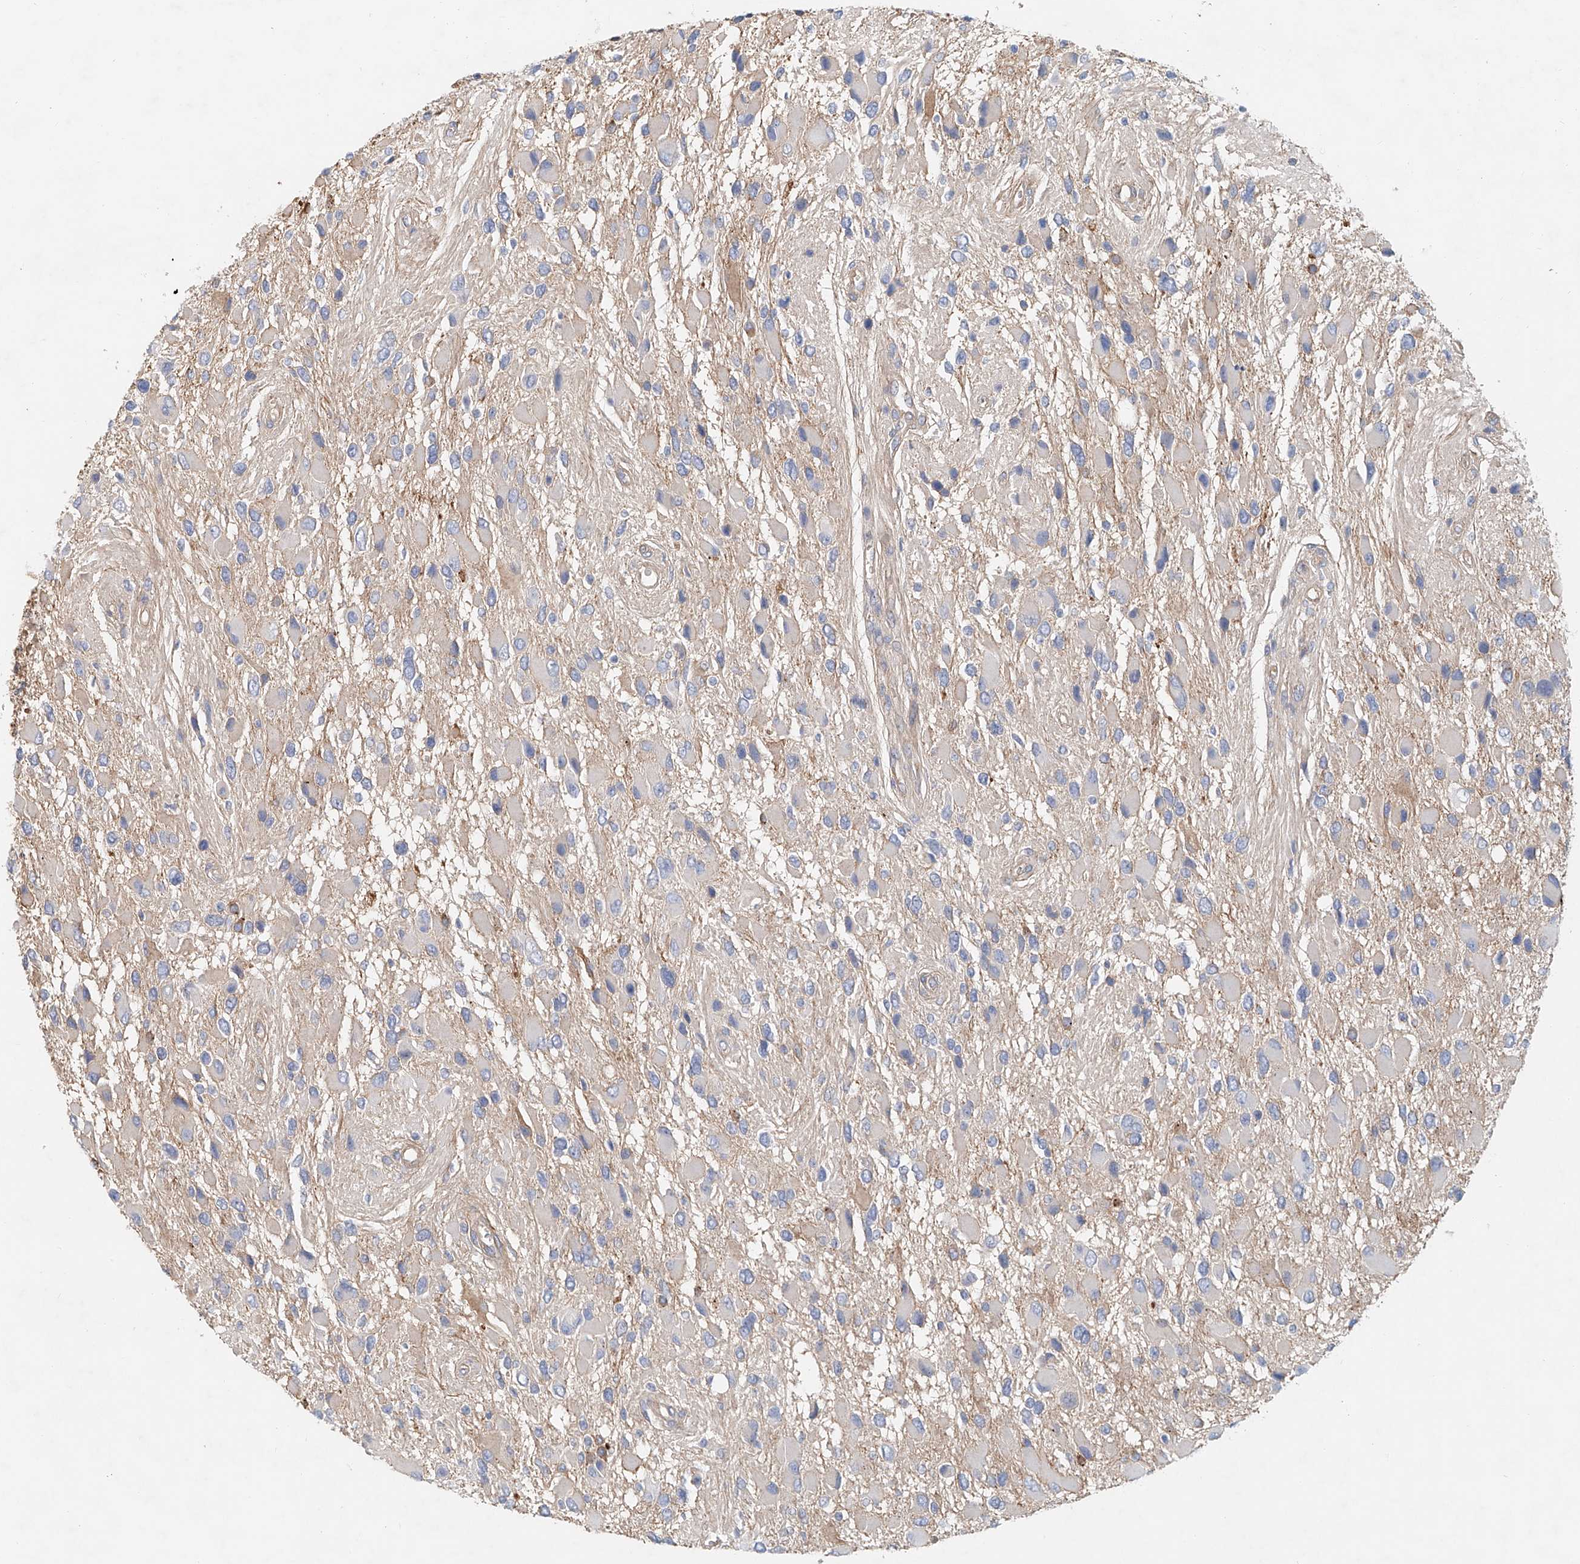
{"staining": {"intensity": "negative", "quantity": "none", "location": "none"}, "tissue": "glioma", "cell_type": "Tumor cells", "image_type": "cancer", "snomed": [{"axis": "morphology", "description": "Glioma, malignant, High grade"}, {"axis": "topography", "description": "Brain"}], "caption": "The image demonstrates no staining of tumor cells in malignant glioma (high-grade).", "gene": "FRYL", "patient": {"sex": "male", "age": 53}}